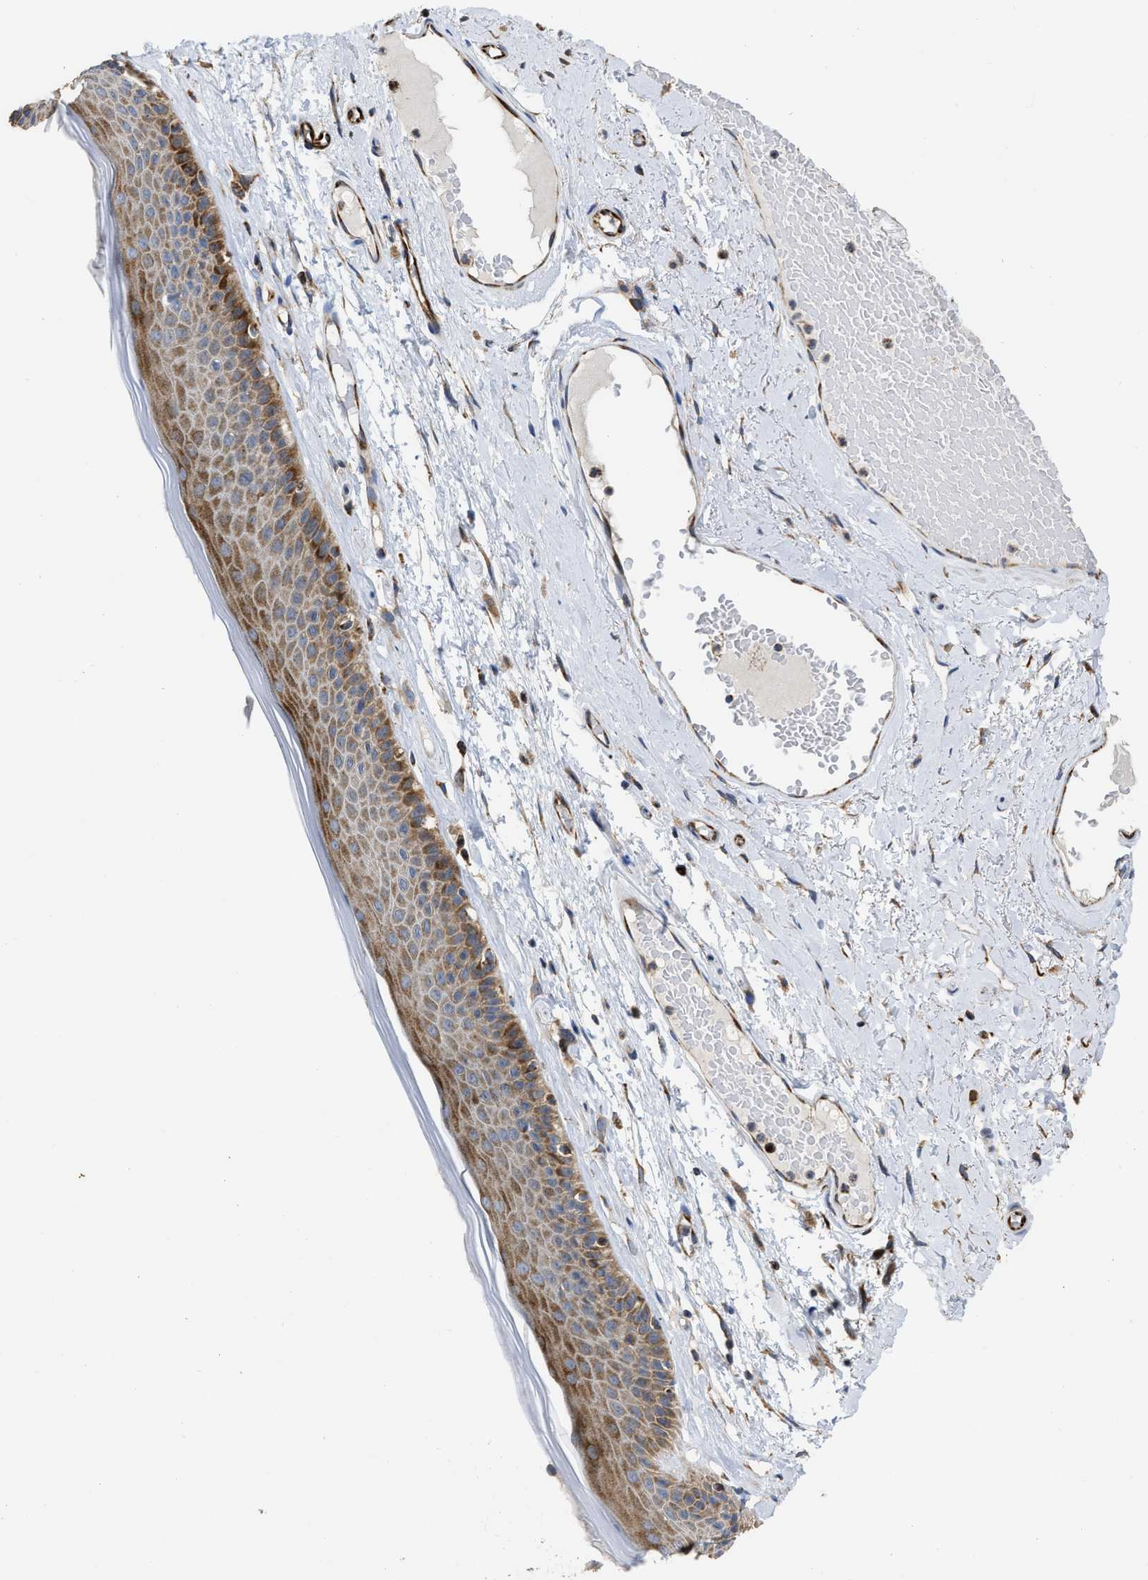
{"staining": {"intensity": "moderate", "quantity": ">75%", "location": "cytoplasmic/membranous"}, "tissue": "skin", "cell_type": "Epidermal cells", "image_type": "normal", "snomed": [{"axis": "morphology", "description": "Normal tissue, NOS"}, {"axis": "topography", "description": "Vulva"}], "caption": "This image reveals immunohistochemistry staining of normal human skin, with medium moderate cytoplasmic/membranous expression in approximately >75% of epidermal cells.", "gene": "AK2", "patient": {"sex": "female", "age": 73}}